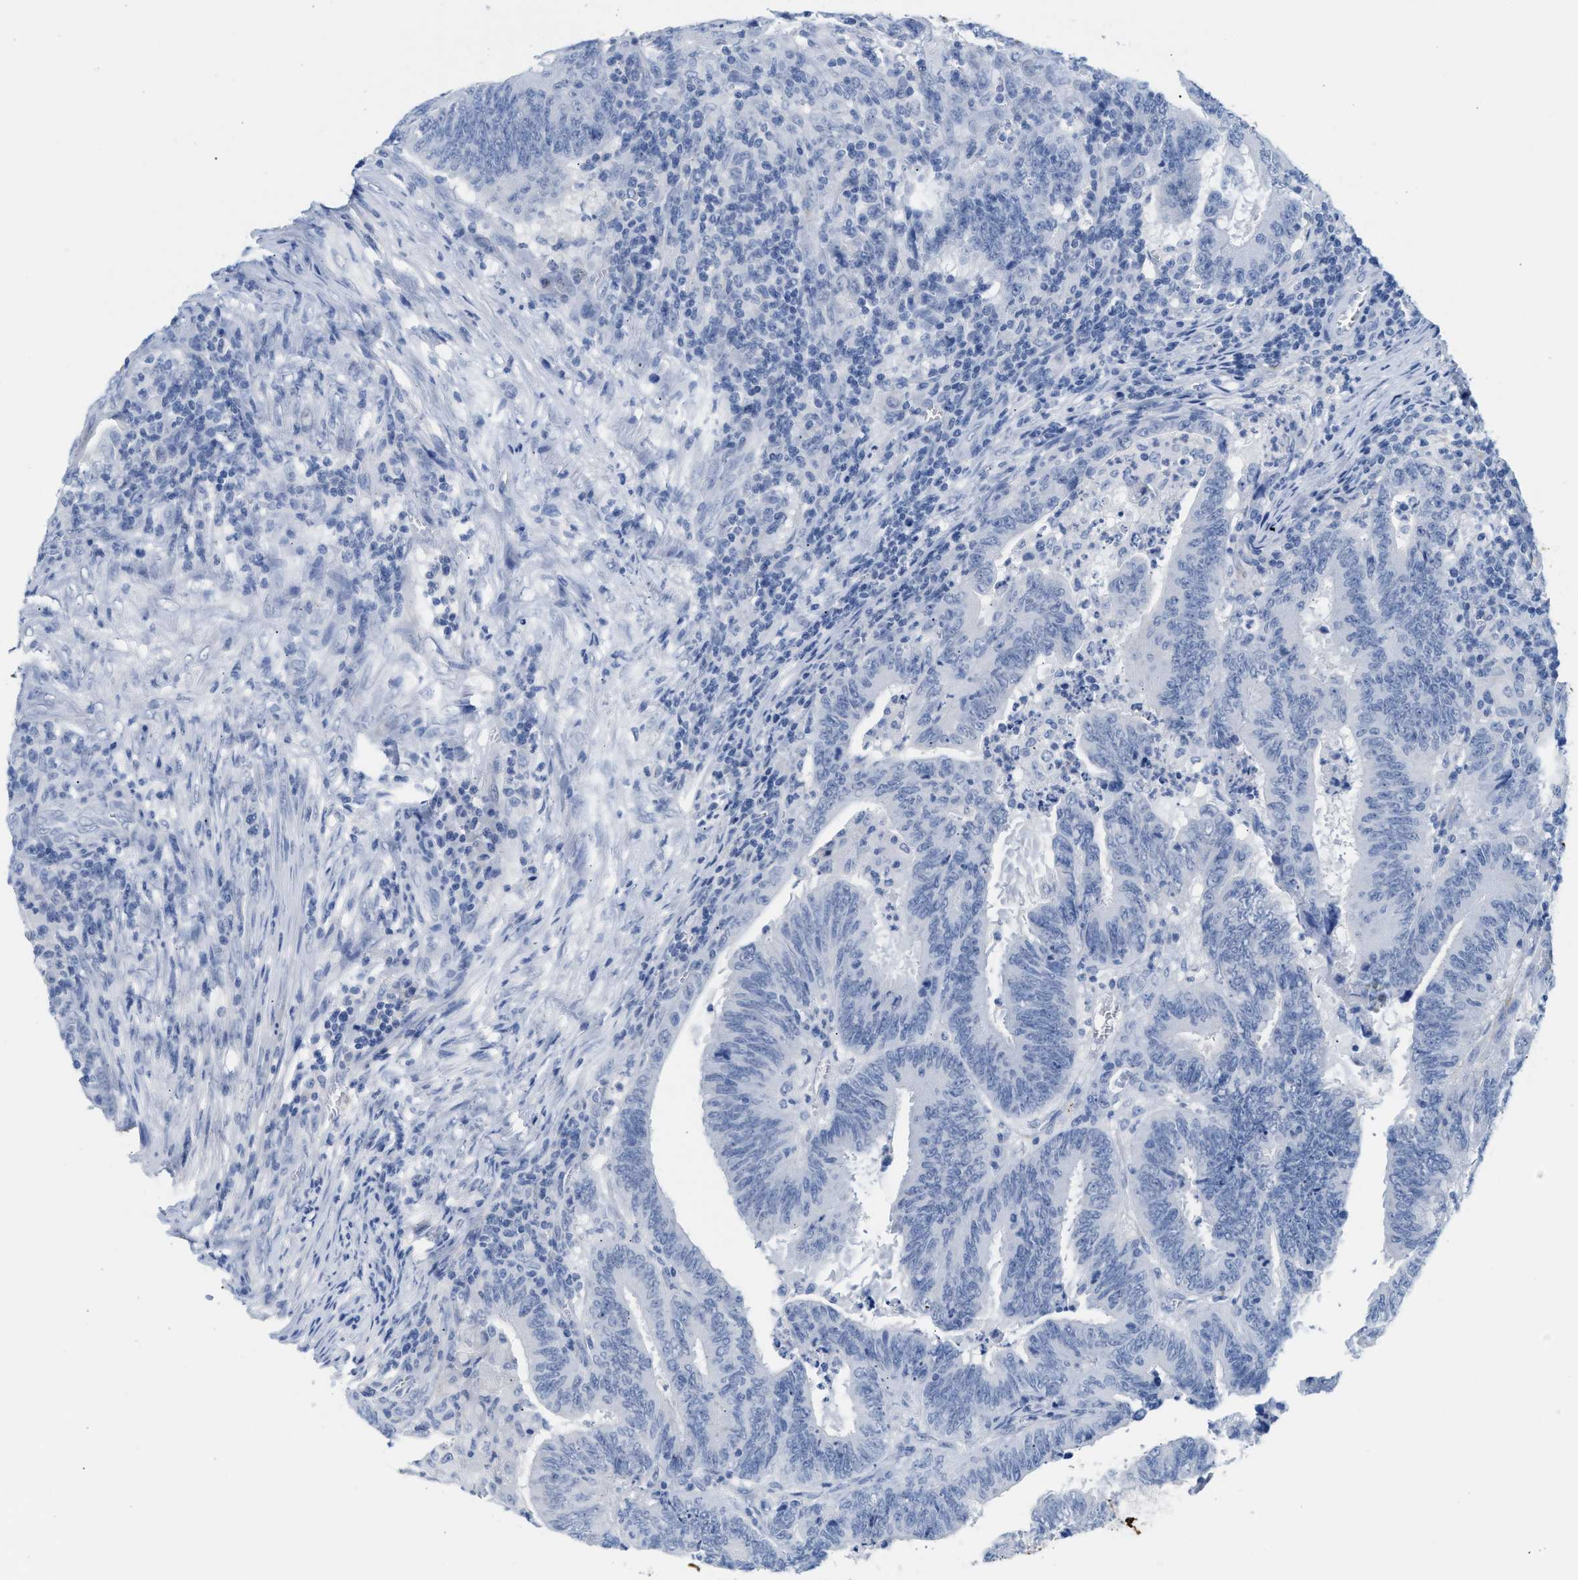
{"staining": {"intensity": "negative", "quantity": "none", "location": "none"}, "tissue": "colorectal cancer", "cell_type": "Tumor cells", "image_type": "cancer", "snomed": [{"axis": "morphology", "description": "Adenocarcinoma, NOS"}, {"axis": "topography", "description": "Colon"}], "caption": "DAB immunohistochemical staining of adenocarcinoma (colorectal) reveals no significant staining in tumor cells.", "gene": "TNR", "patient": {"sex": "male", "age": 45}}